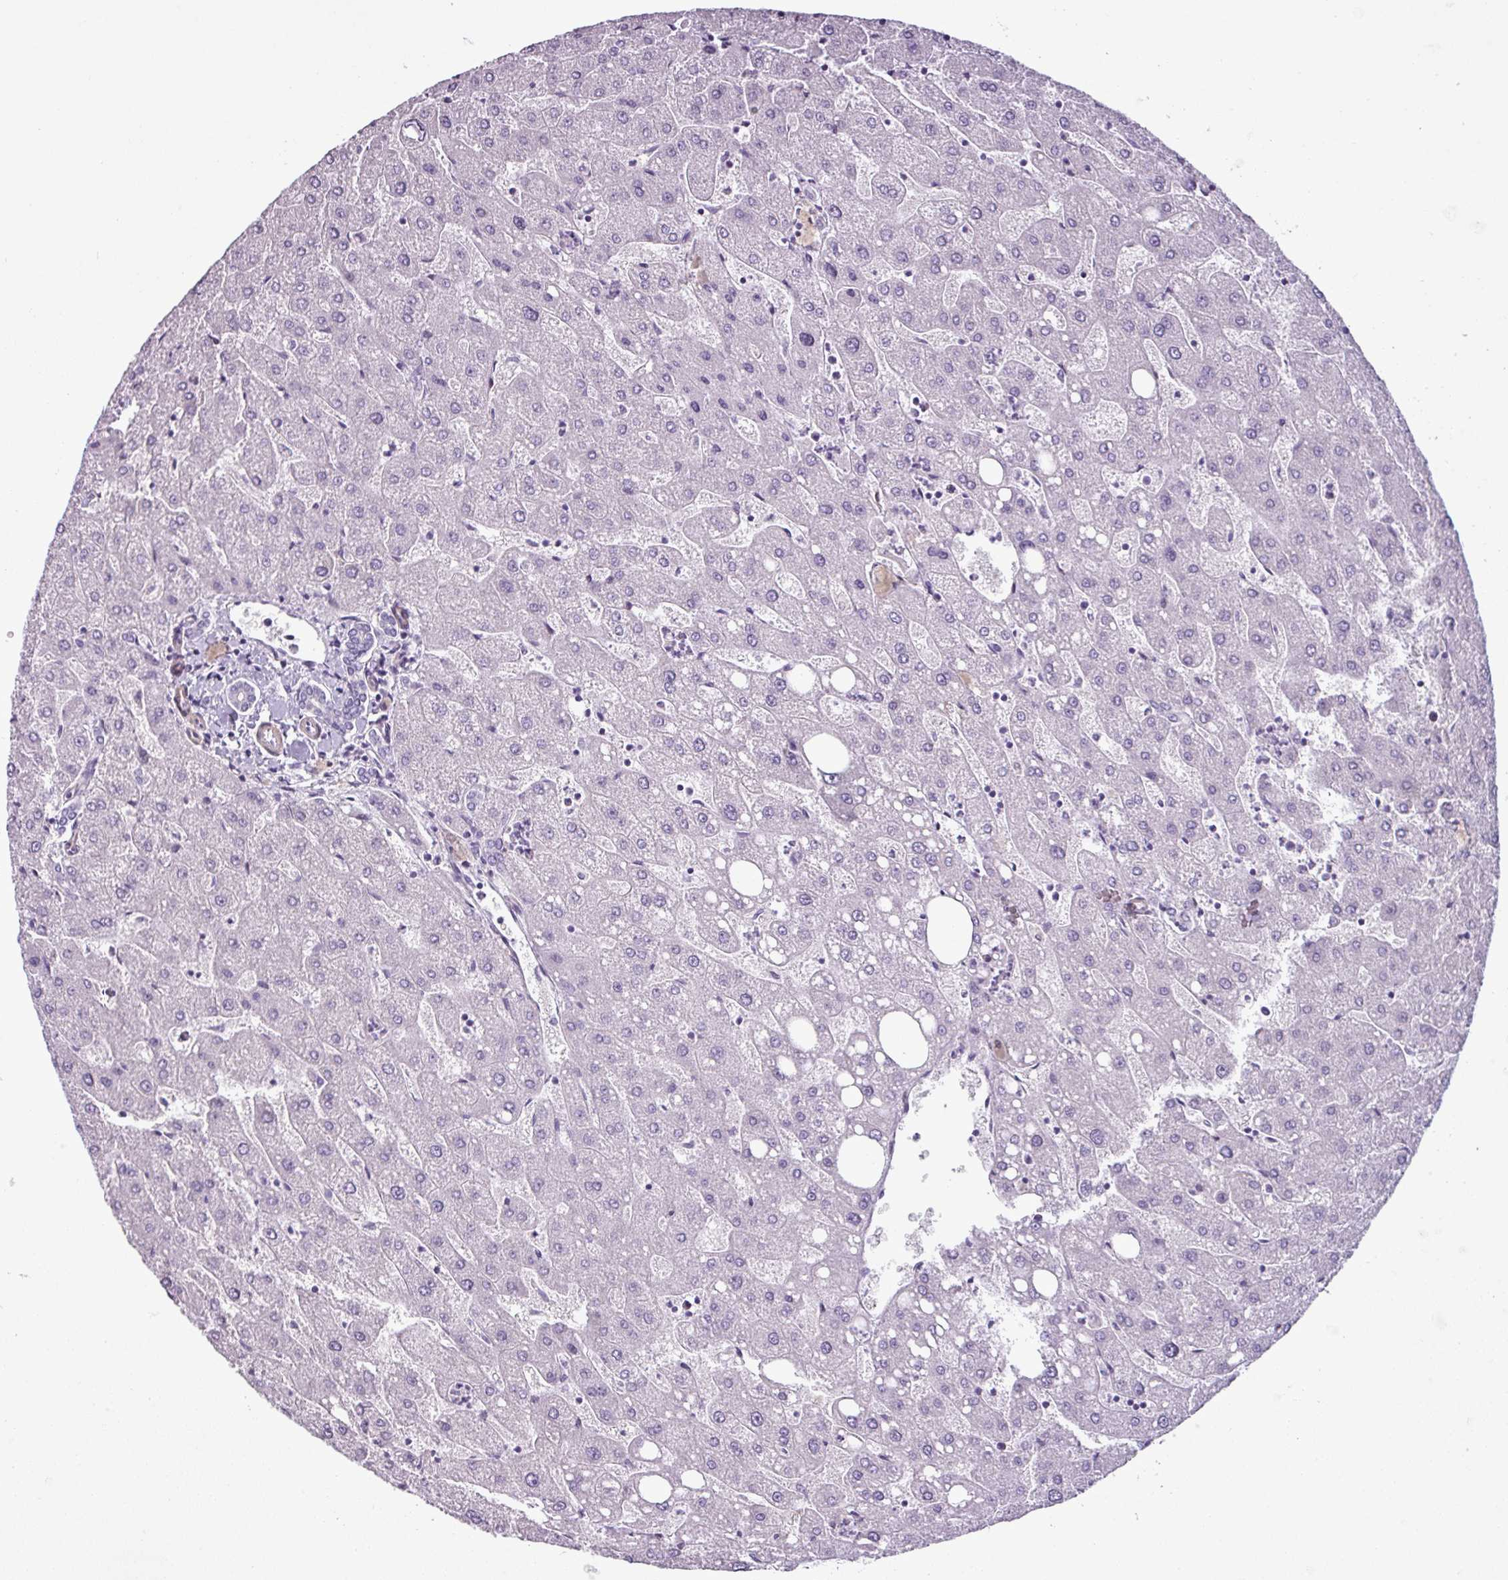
{"staining": {"intensity": "negative", "quantity": "none", "location": "none"}, "tissue": "liver", "cell_type": "Cholangiocytes", "image_type": "normal", "snomed": [{"axis": "morphology", "description": "Normal tissue, NOS"}, {"axis": "topography", "description": "Liver"}], "caption": "Image shows no protein staining in cholangiocytes of unremarkable liver.", "gene": "ATP10A", "patient": {"sex": "male", "age": 67}}